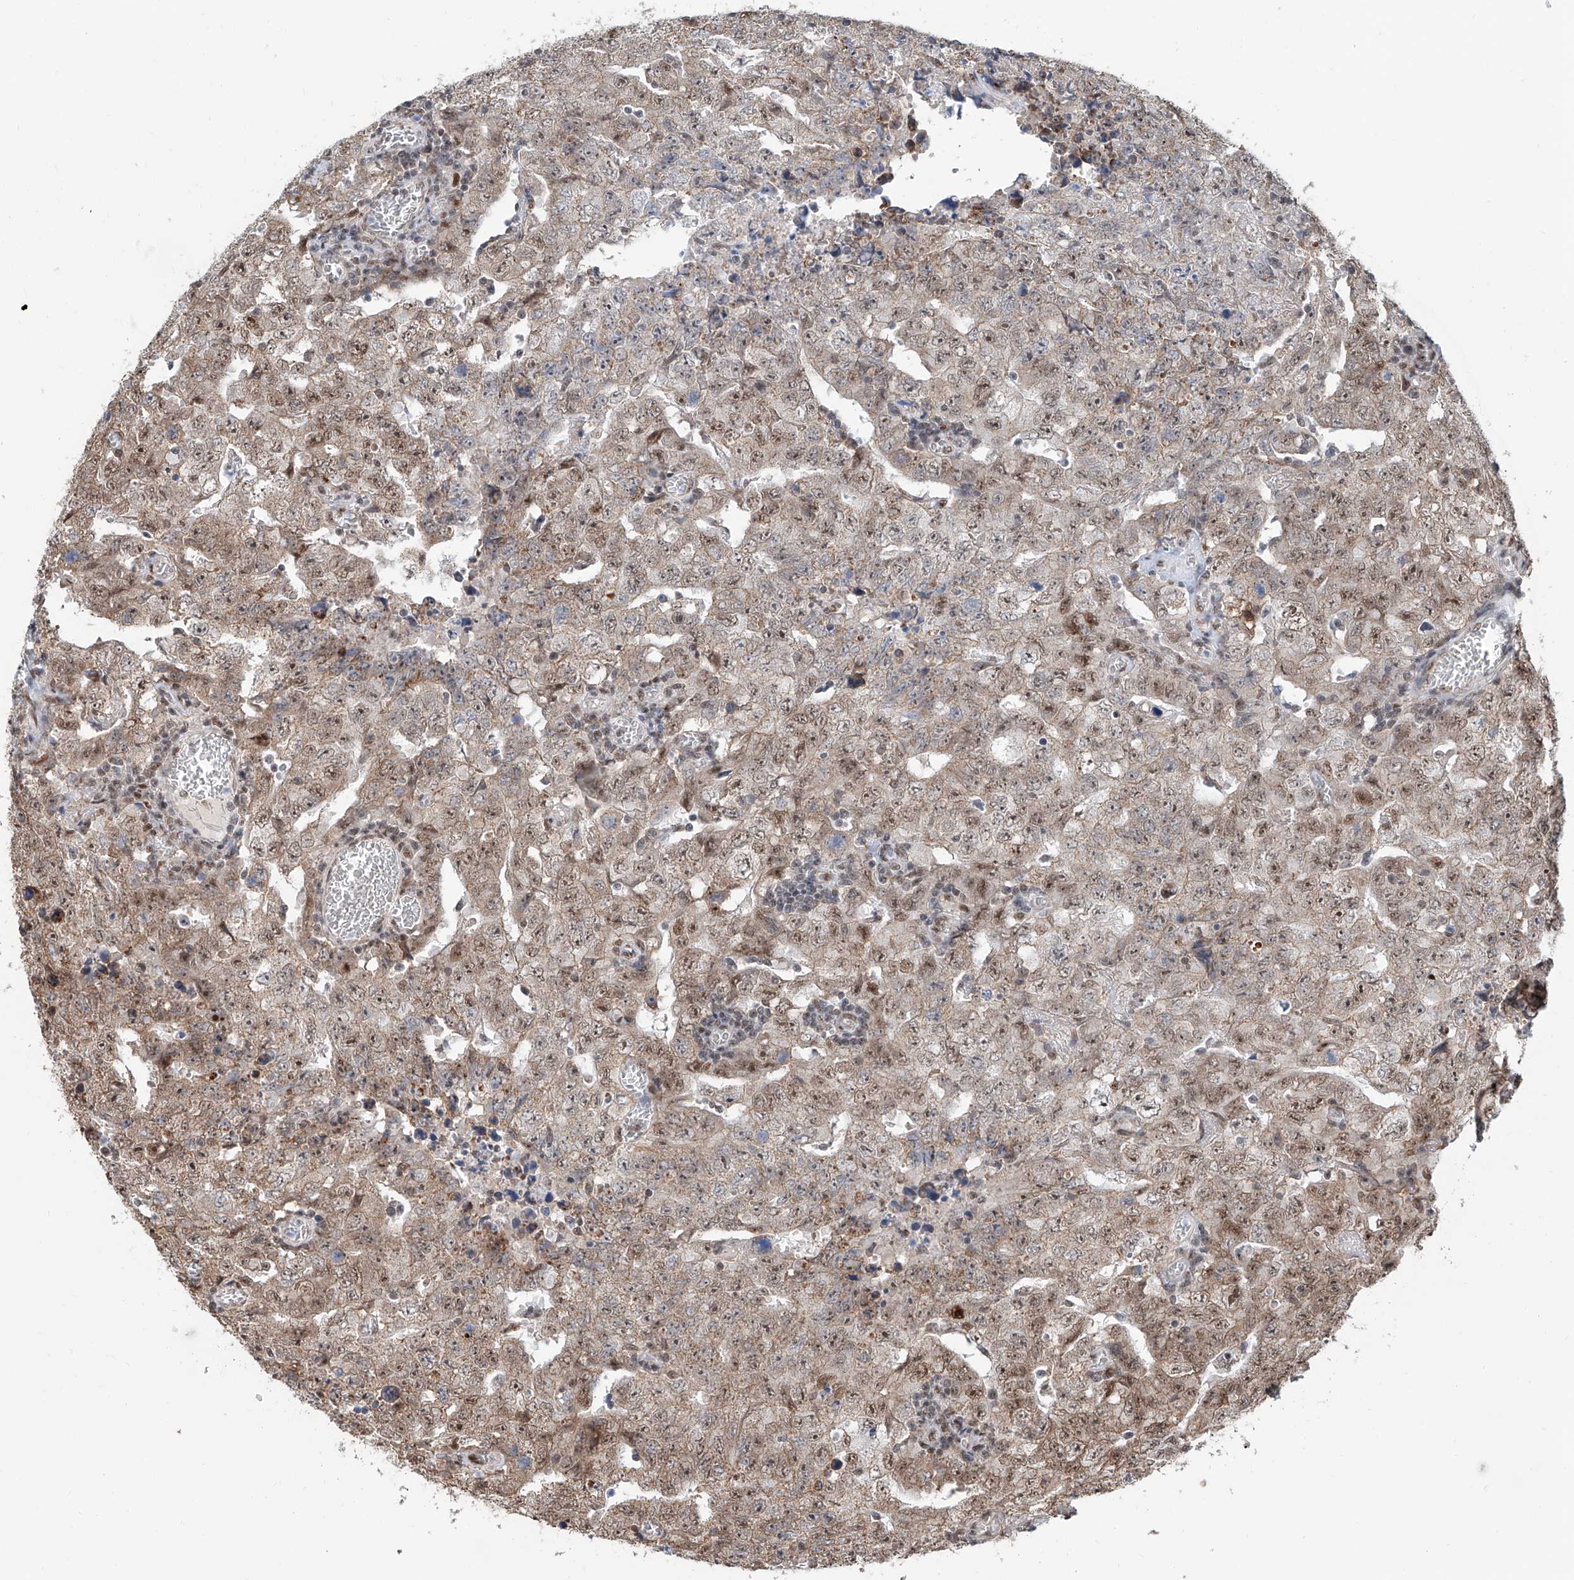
{"staining": {"intensity": "moderate", "quantity": ">75%", "location": "cytoplasmic/membranous,nuclear"}, "tissue": "testis cancer", "cell_type": "Tumor cells", "image_type": "cancer", "snomed": [{"axis": "morphology", "description": "Carcinoma, Embryonal, NOS"}, {"axis": "topography", "description": "Testis"}], "caption": "A photomicrograph of testis embryonal carcinoma stained for a protein displays moderate cytoplasmic/membranous and nuclear brown staining in tumor cells.", "gene": "SDE2", "patient": {"sex": "male", "age": 26}}